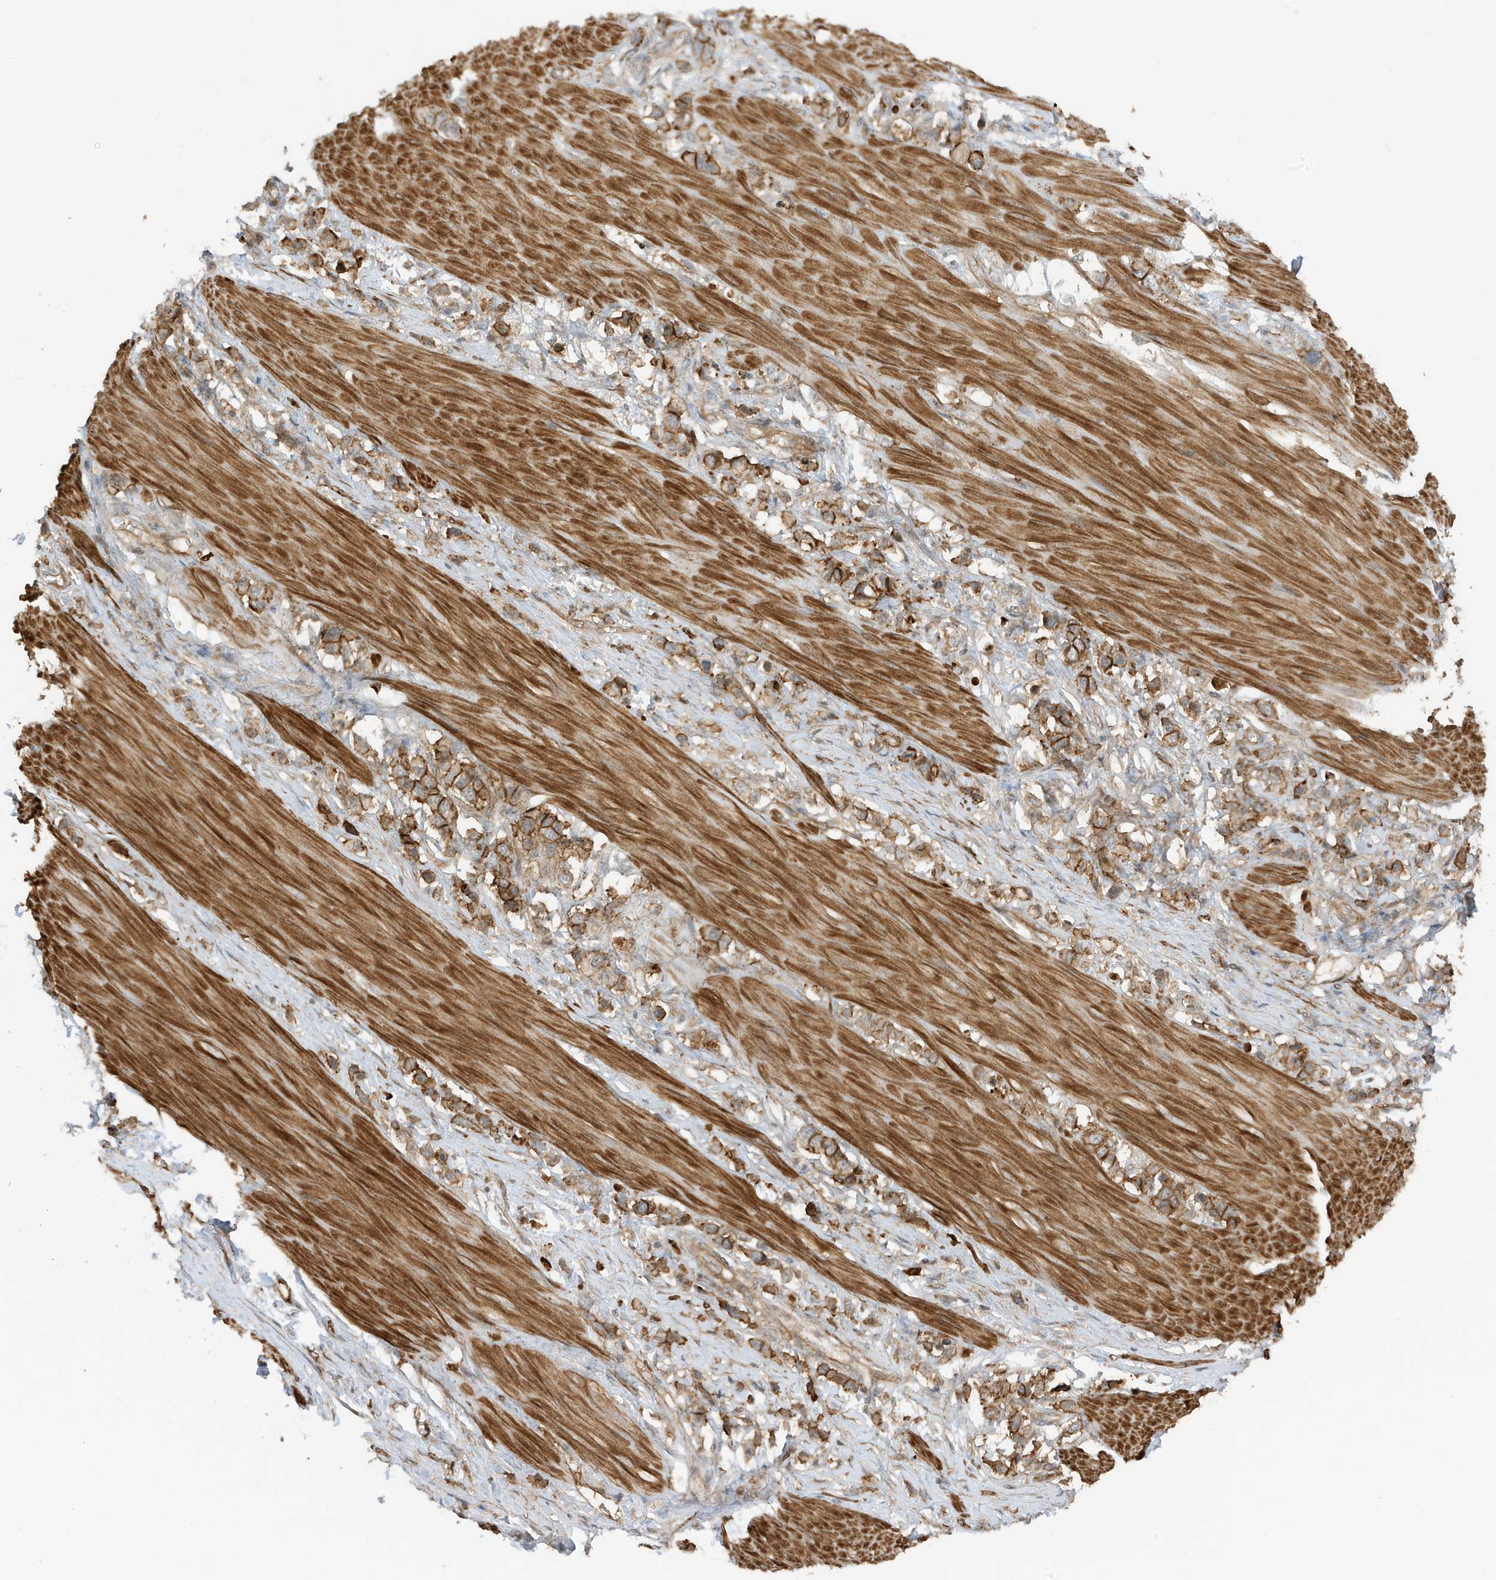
{"staining": {"intensity": "moderate", "quantity": ">75%", "location": "cytoplasmic/membranous"}, "tissue": "stomach cancer", "cell_type": "Tumor cells", "image_type": "cancer", "snomed": [{"axis": "morphology", "description": "Adenocarcinoma, NOS"}, {"axis": "topography", "description": "Stomach"}], "caption": "DAB (3,3'-diaminobenzidine) immunohistochemical staining of stomach adenocarcinoma demonstrates moderate cytoplasmic/membranous protein positivity in approximately >75% of tumor cells.", "gene": "CDC42EP3", "patient": {"sex": "female", "age": 65}}